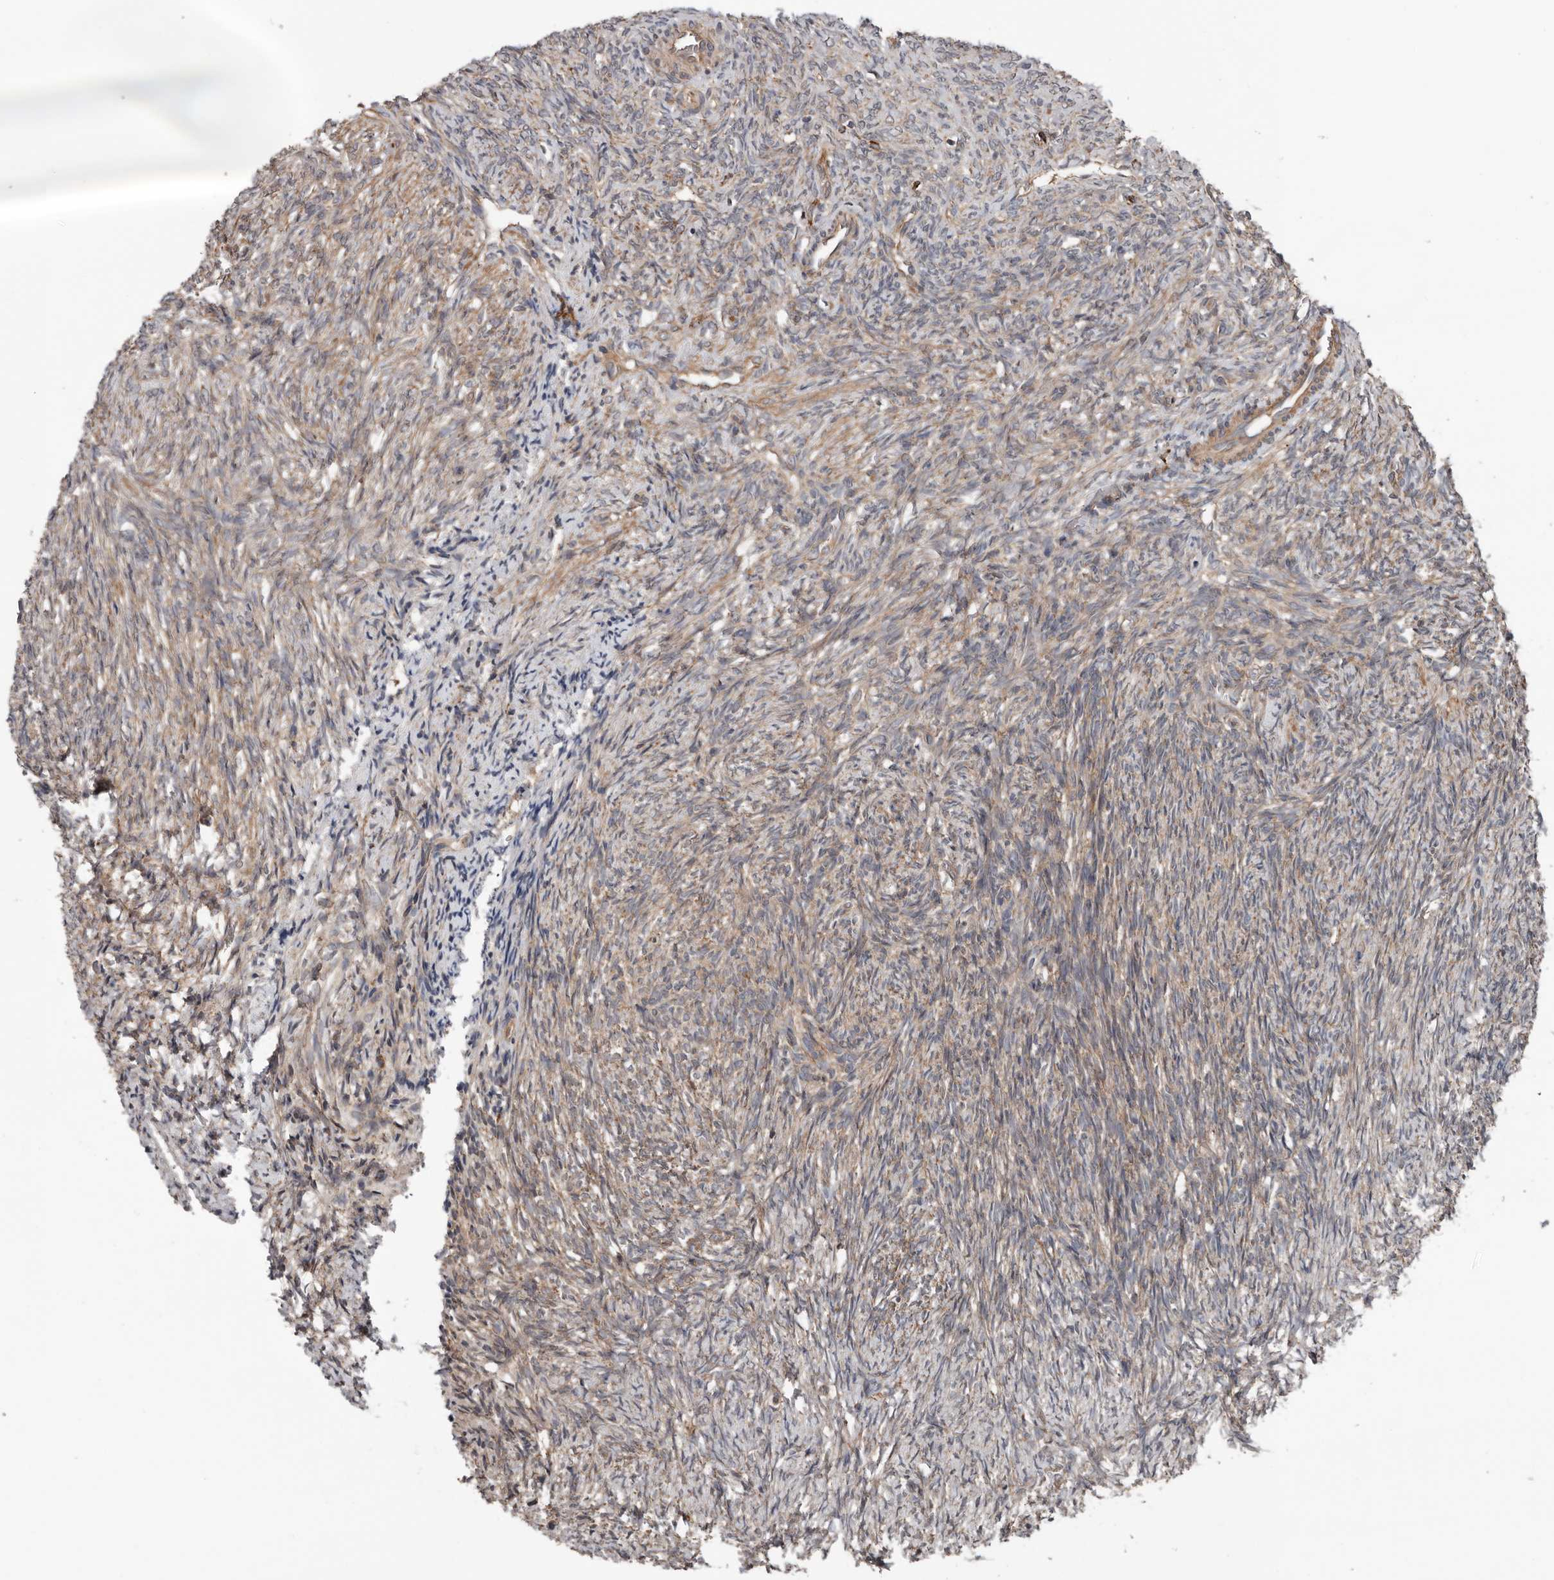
{"staining": {"intensity": "weak", "quantity": "25%-75%", "location": "cytoplasmic/membranous"}, "tissue": "ovary", "cell_type": "Ovarian stroma cells", "image_type": "normal", "snomed": [{"axis": "morphology", "description": "Normal tissue, NOS"}, {"axis": "topography", "description": "Ovary"}], "caption": "Protein expression by immunohistochemistry (IHC) demonstrates weak cytoplasmic/membranous staining in about 25%-75% of ovarian stroma cells in benign ovary.", "gene": "DNAJB4", "patient": {"sex": "female", "age": 41}}